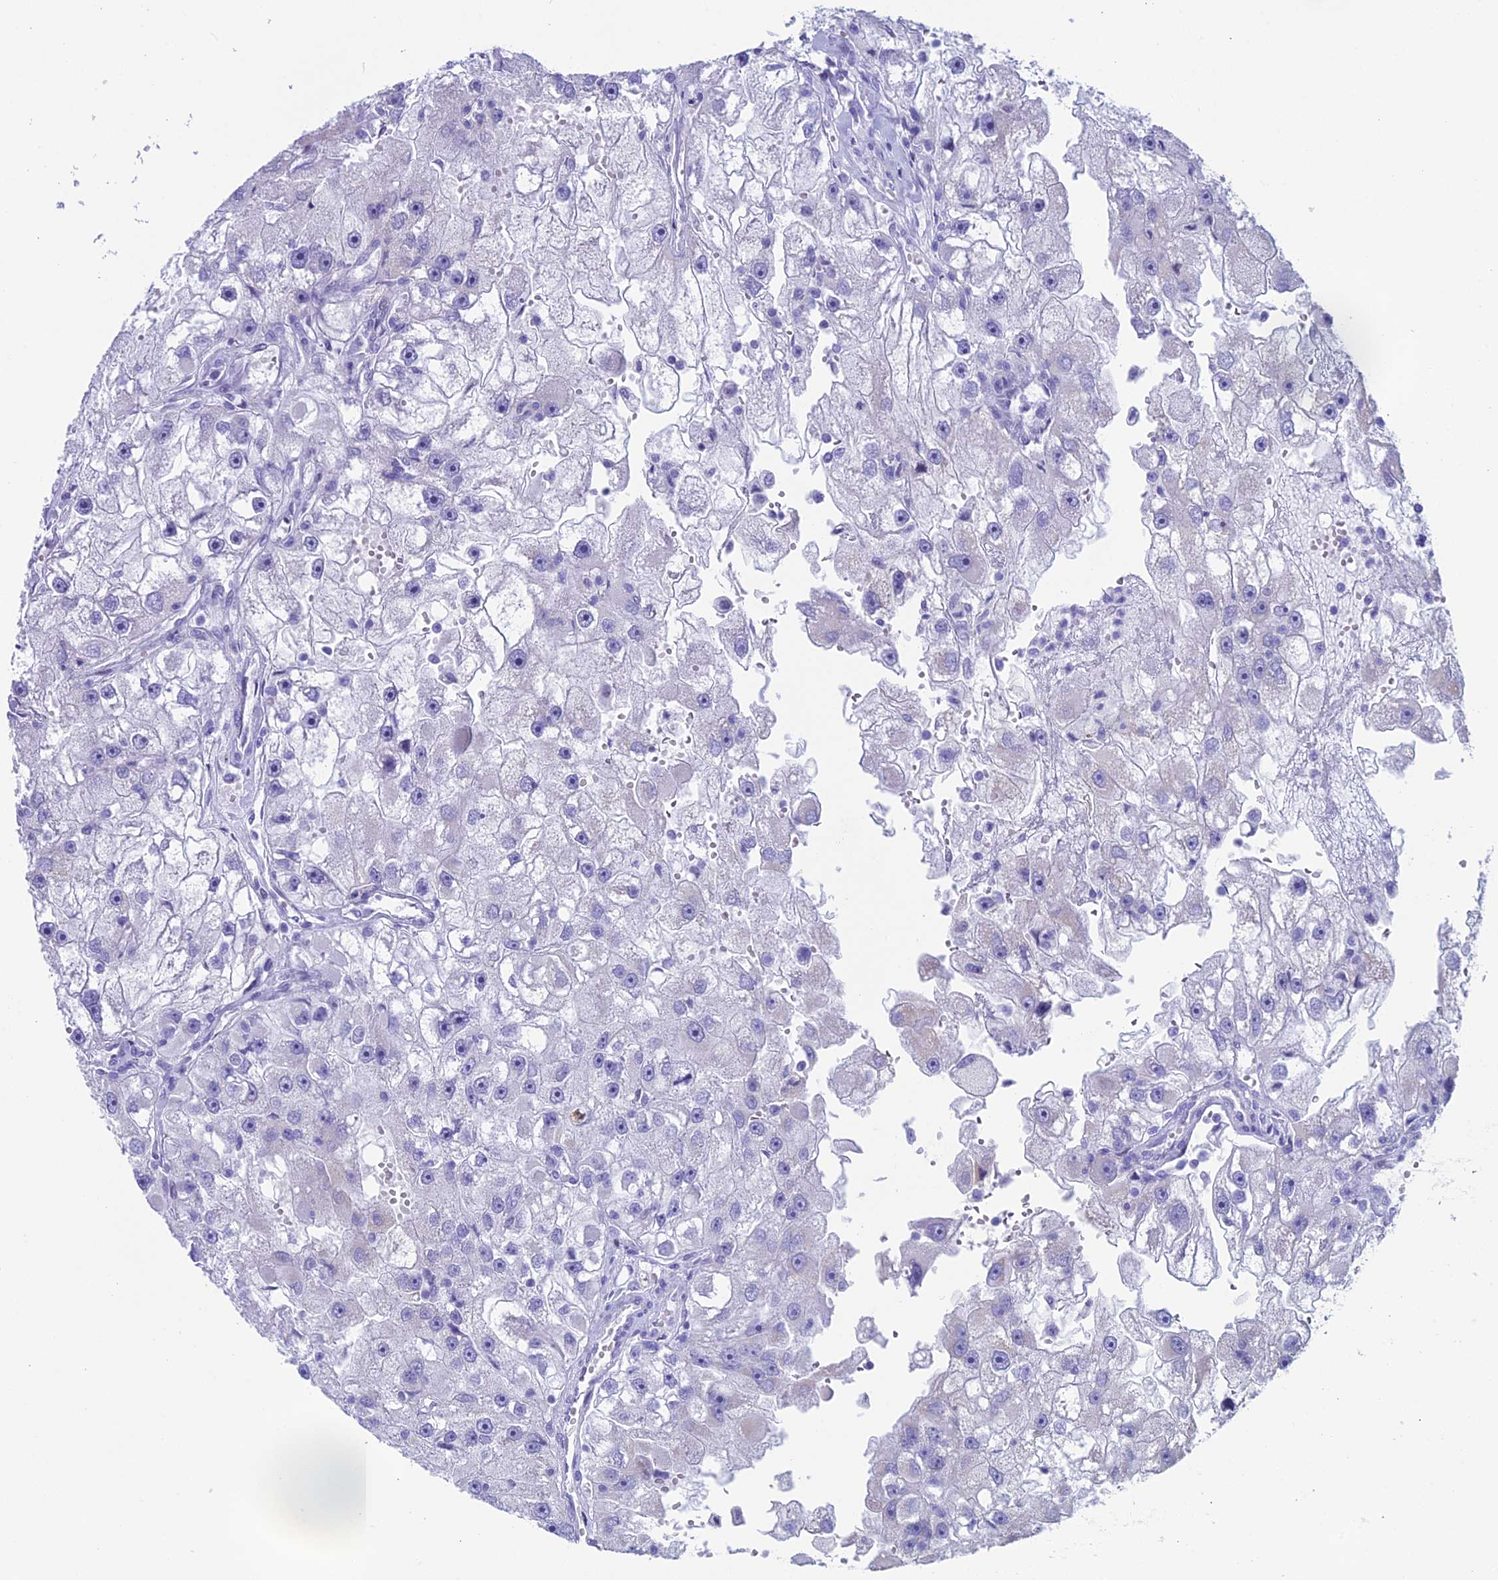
{"staining": {"intensity": "negative", "quantity": "none", "location": "none"}, "tissue": "renal cancer", "cell_type": "Tumor cells", "image_type": "cancer", "snomed": [{"axis": "morphology", "description": "Adenocarcinoma, NOS"}, {"axis": "topography", "description": "Kidney"}], "caption": "High power microscopy micrograph of an immunohistochemistry photomicrograph of renal cancer, revealing no significant expression in tumor cells. The staining was performed using DAB to visualize the protein expression in brown, while the nuclei were stained in blue with hematoxylin (Magnification: 20x).", "gene": "CC2D2A", "patient": {"sex": "male", "age": 63}}